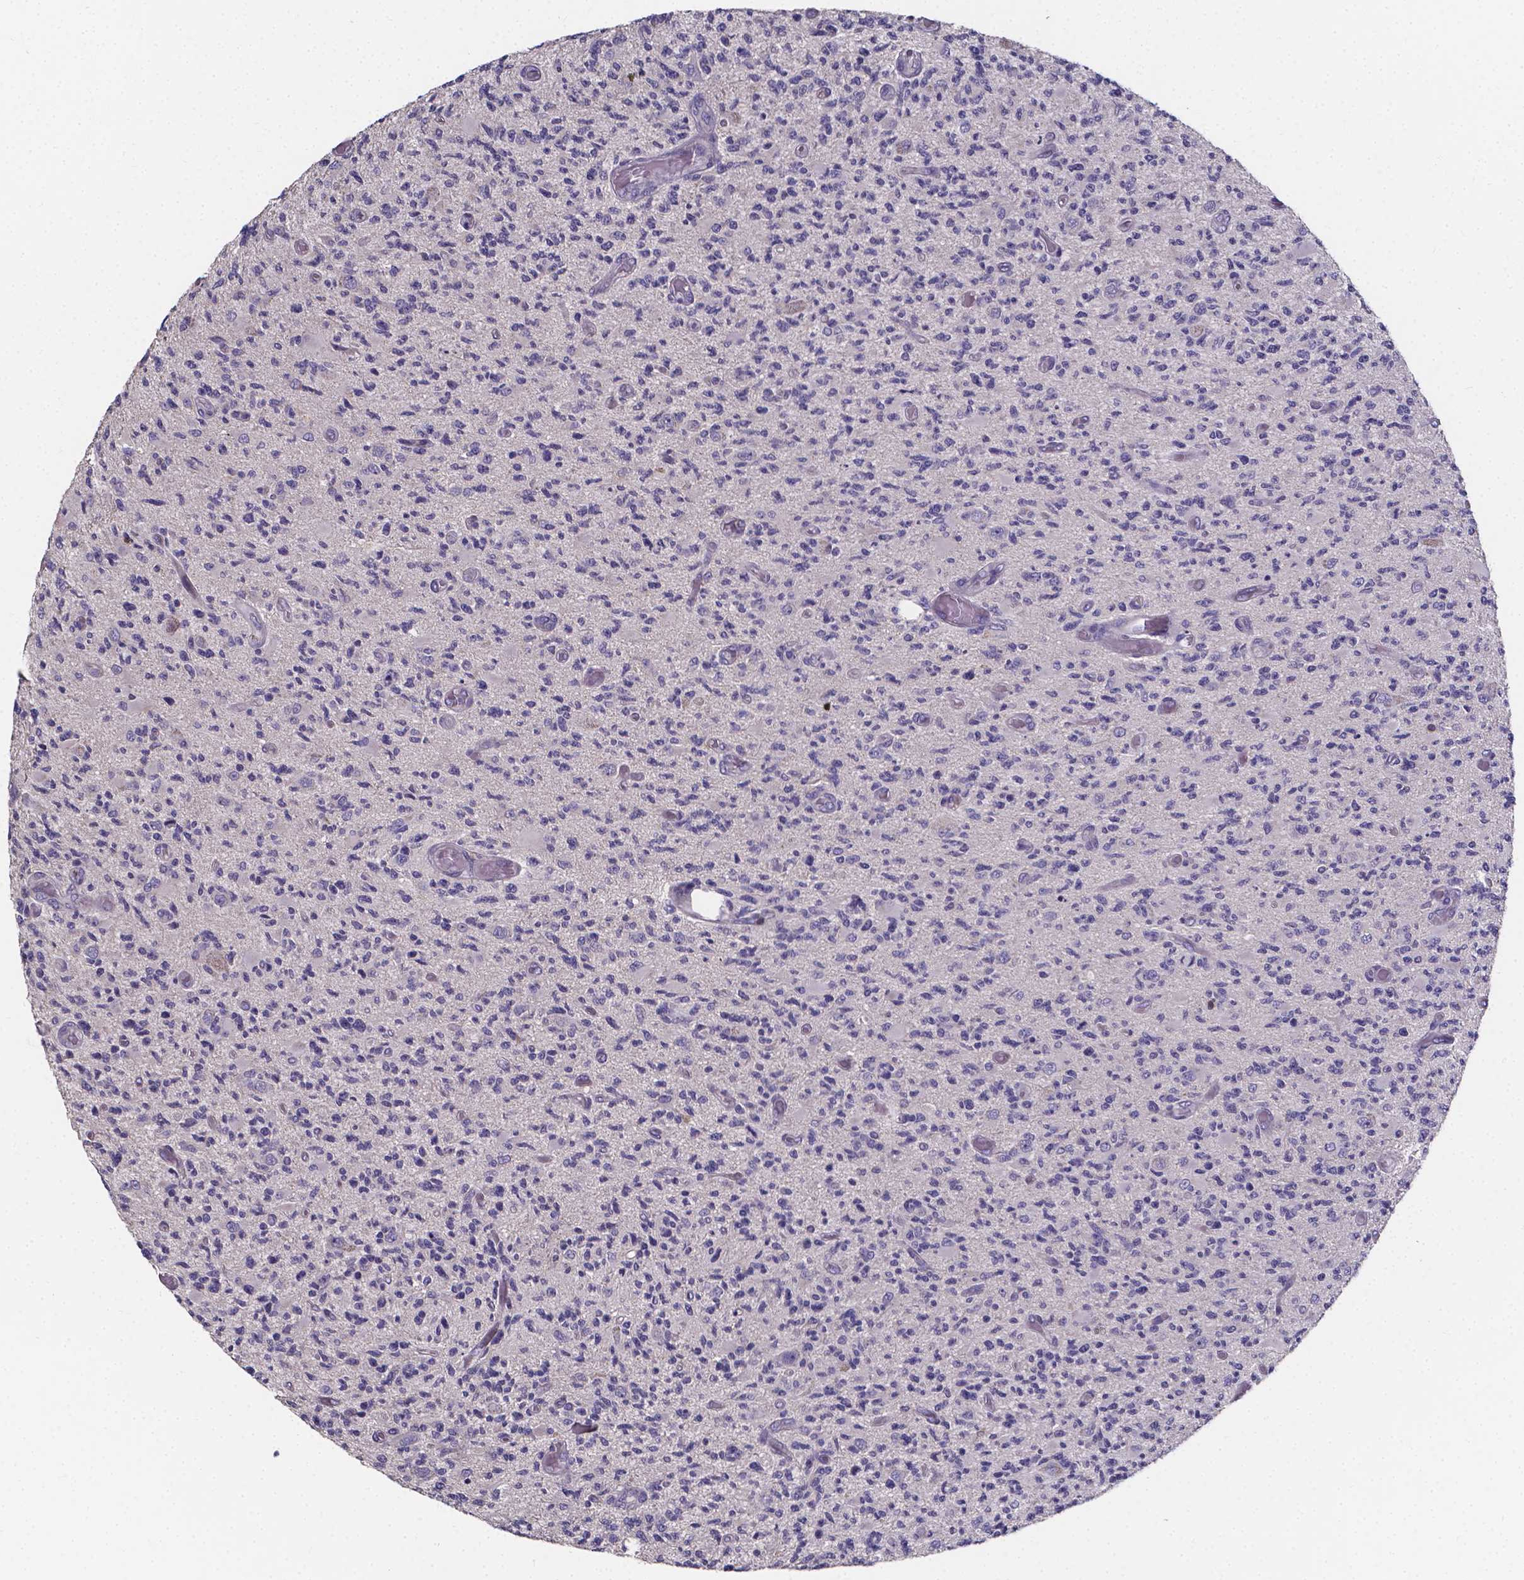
{"staining": {"intensity": "negative", "quantity": "none", "location": "none"}, "tissue": "glioma", "cell_type": "Tumor cells", "image_type": "cancer", "snomed": [{"axis": "morphology", "description": "Glioma, malignant, High grade"}, {"axis": "topography", "description": "Brain"}], "caption": "Immunohistochemical staining of human glioma exhibits no significant expression in tumor cells. (Brightfield microscopy of DAB (3,3'-diaminobenzidine) immunohistochemistry (IHC) at high magnification).", "gene": "THEMIS", "patient": {"sex": "female", "age": 63}}